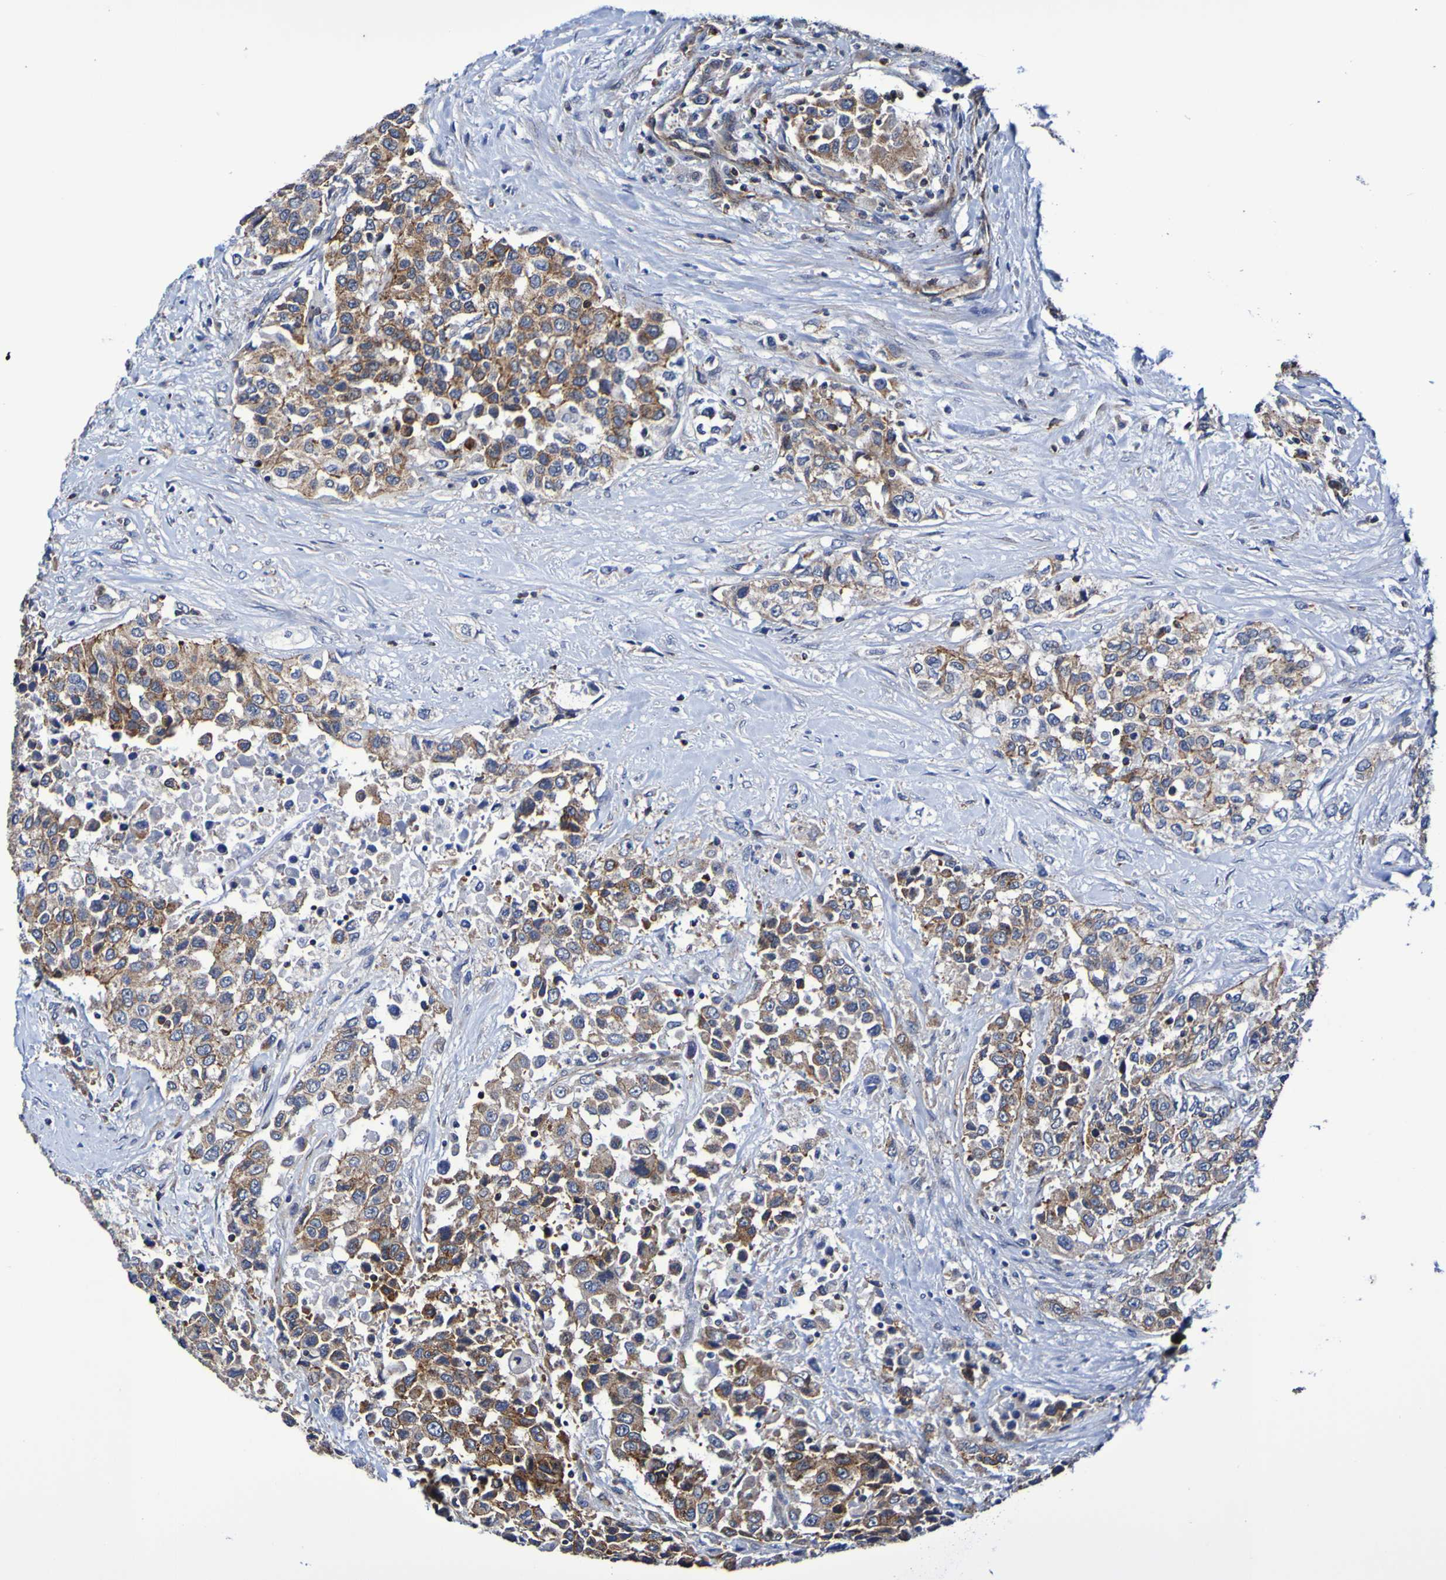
{"staining": {"intensity": "weak", "quantity": ">75%", "location": "cytoplasmic/membranous"}, "tissue": "urothelial cancer", "cell_type": "Tumor cells", "image_type": "cancer", "snomed": [{"axis": "morphology", "description": "Urothelial carcinoma, High grade"}, {"axis": "topography", "description": "Urinary bladder"}], "caption": "A brown stain labels weak cytoplasmic/membranous positivity of a protein in high-grade urothelial carcinoma tumor cells.", "gene": "GJB1", "patient": {"sex": "female", "age": 80}}